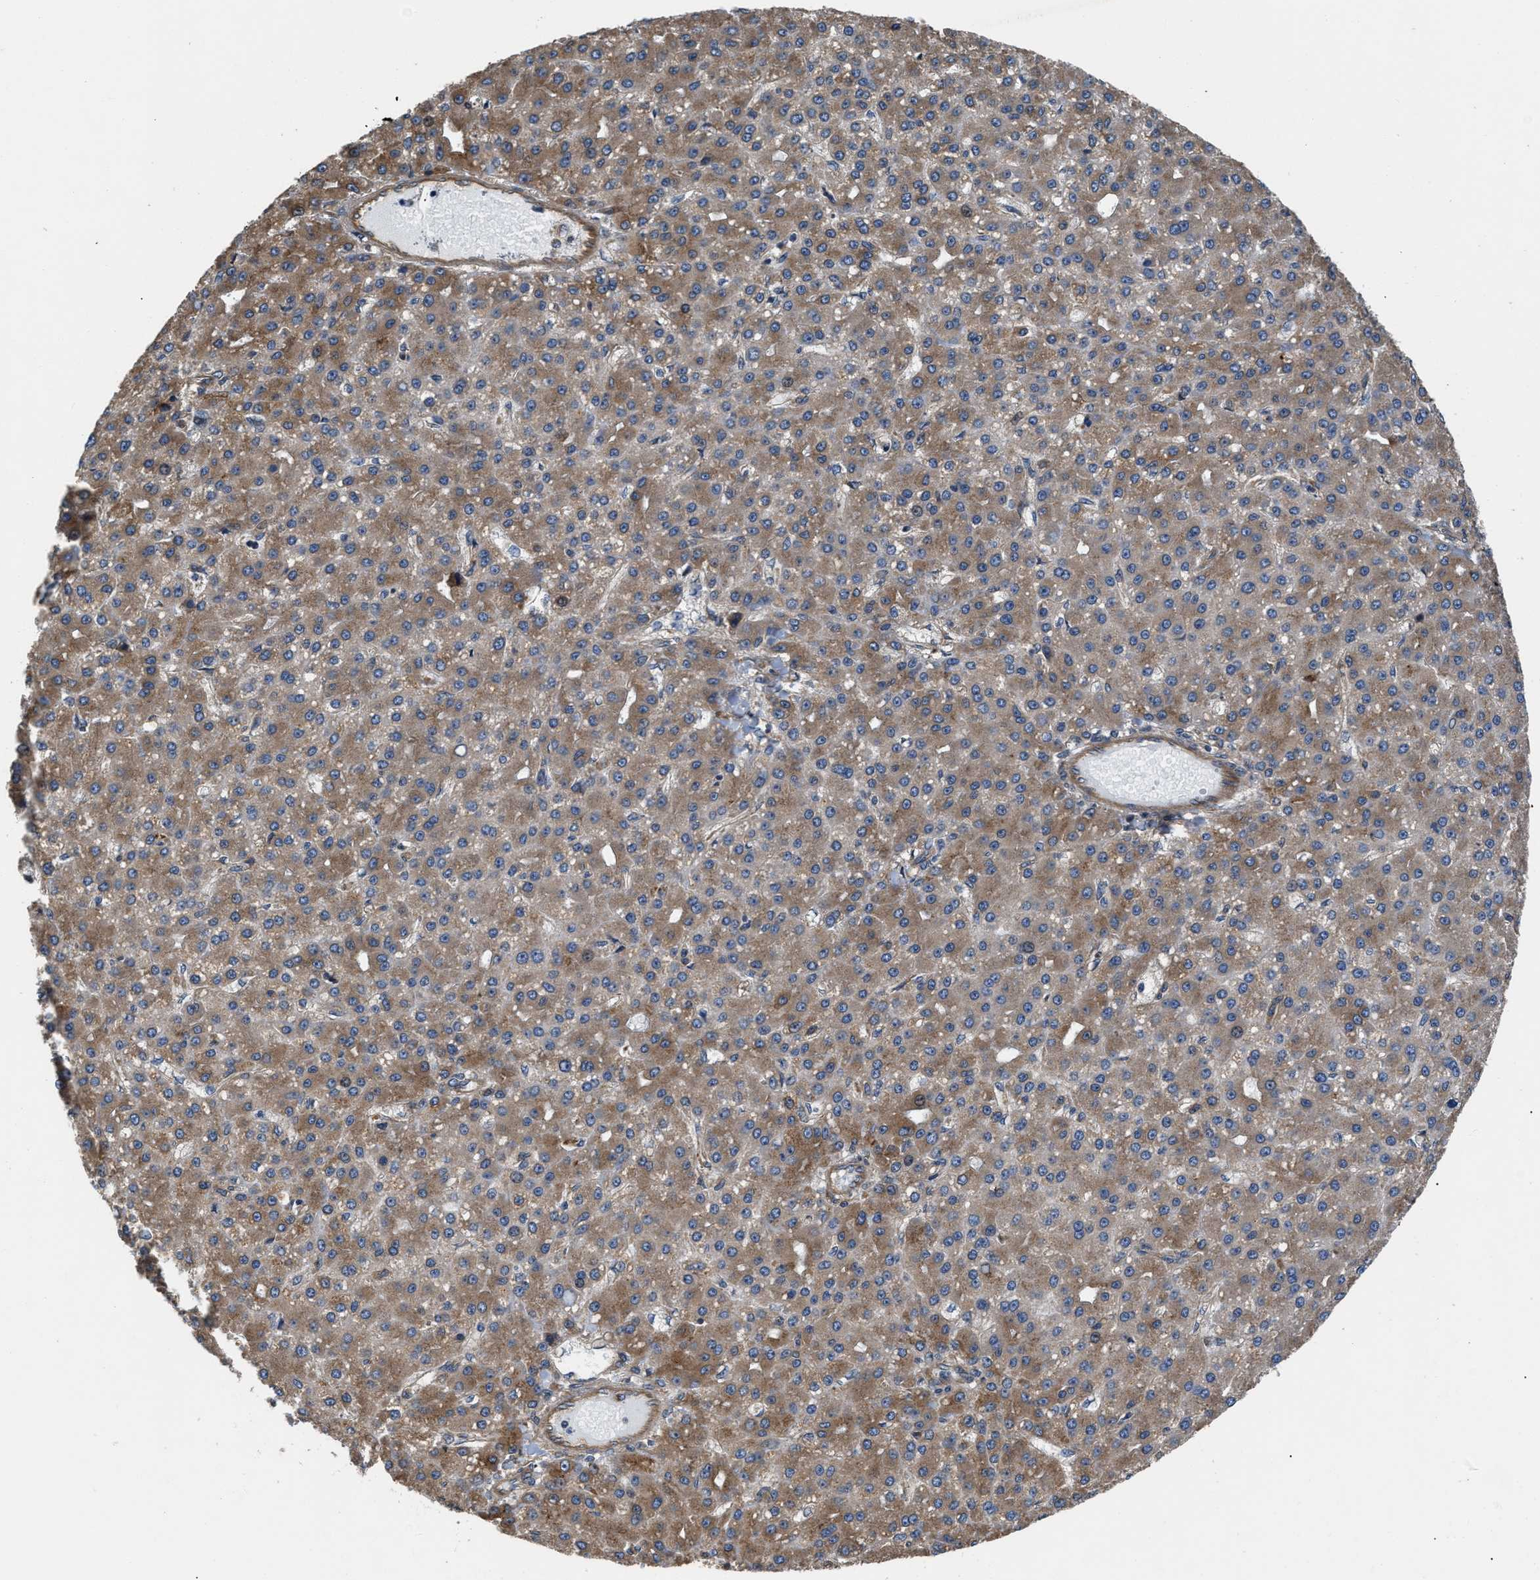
{"staining": {"intensity": "moderate", "quantity": ">75%", "location": "cytoplasmic/membranous"}, "tissue": "liver cancer", "cell_type": "Tumor cells", "image_type": "cancer", "snomed": [{"axis": "morphology", "description": "Carcinoma, Hepatocellular, NOS"}, {"axis": "topography", "description": "Liver"}], "caption": "Hepatocellular carcinoma (liver) was stained to show a protein in brown. There is medium levels of moderate cytoplasmic/membranous positivity in approximately >75% of tumor cells.", "gene": "CEP128", "patient": {"sex": "male", "age": 67}}